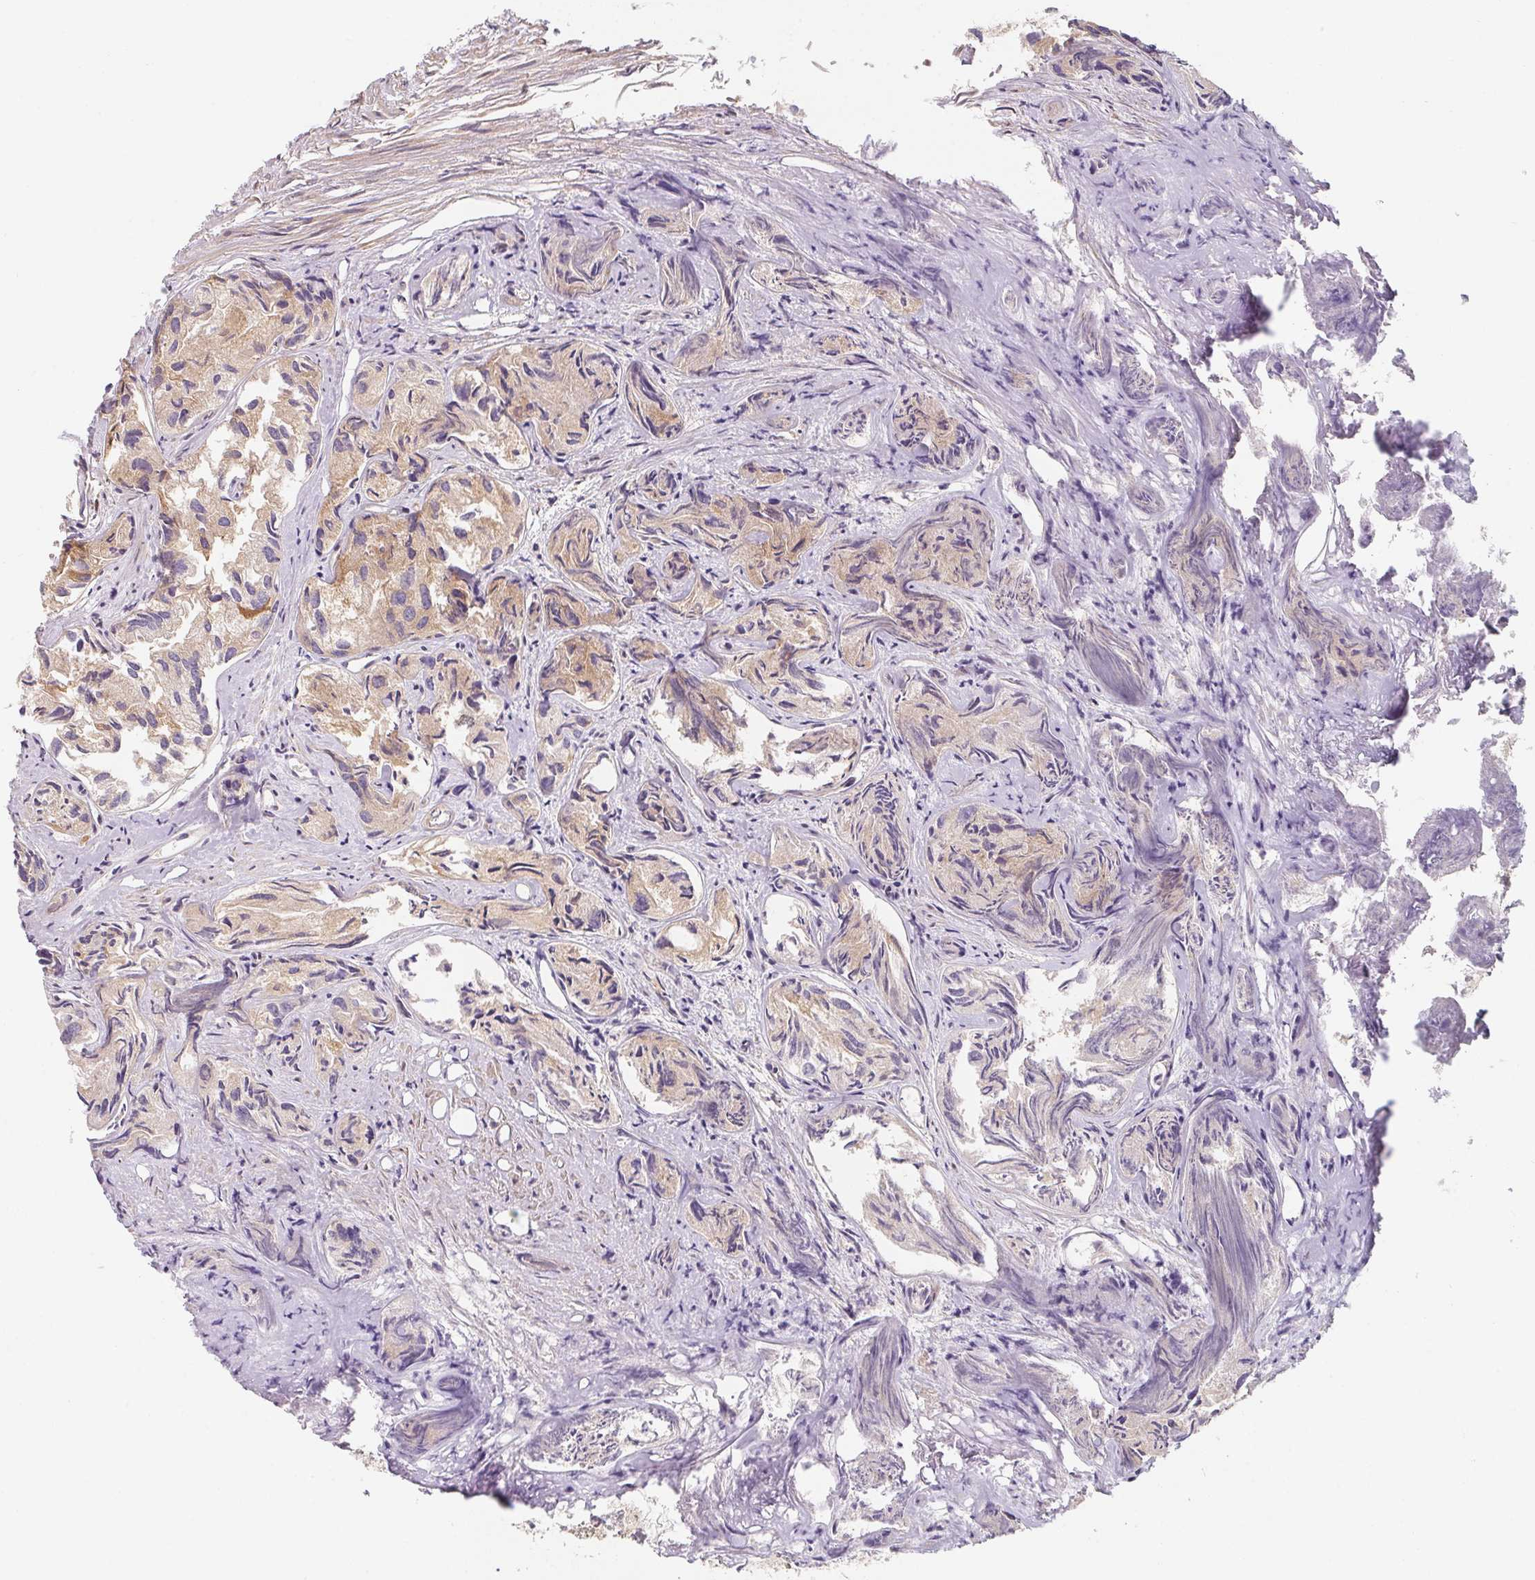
{"staining": {"intensity": "weak", "quantity": "25%-75%", "location": "cytoplasmic/membranous"}, "tissue": "prostate cancer", "cell_type": "Tumor cells", "image_type": "cancer", "snomed": [{"axis": "morphology", "description": "Adenocarcinoma, High grade"}, {"axis": "topography", "description": "Prostate"}], "caption": "Brown immunohistochemical staining in prostate cancer (high-grade adenocarcinoma) shows weak cytoplasmic/membranous positivity in approximately 25%-75% of tumor cells.", "gene": "ANKRD13A", "patient": {"sex": "male", "age": 84}}